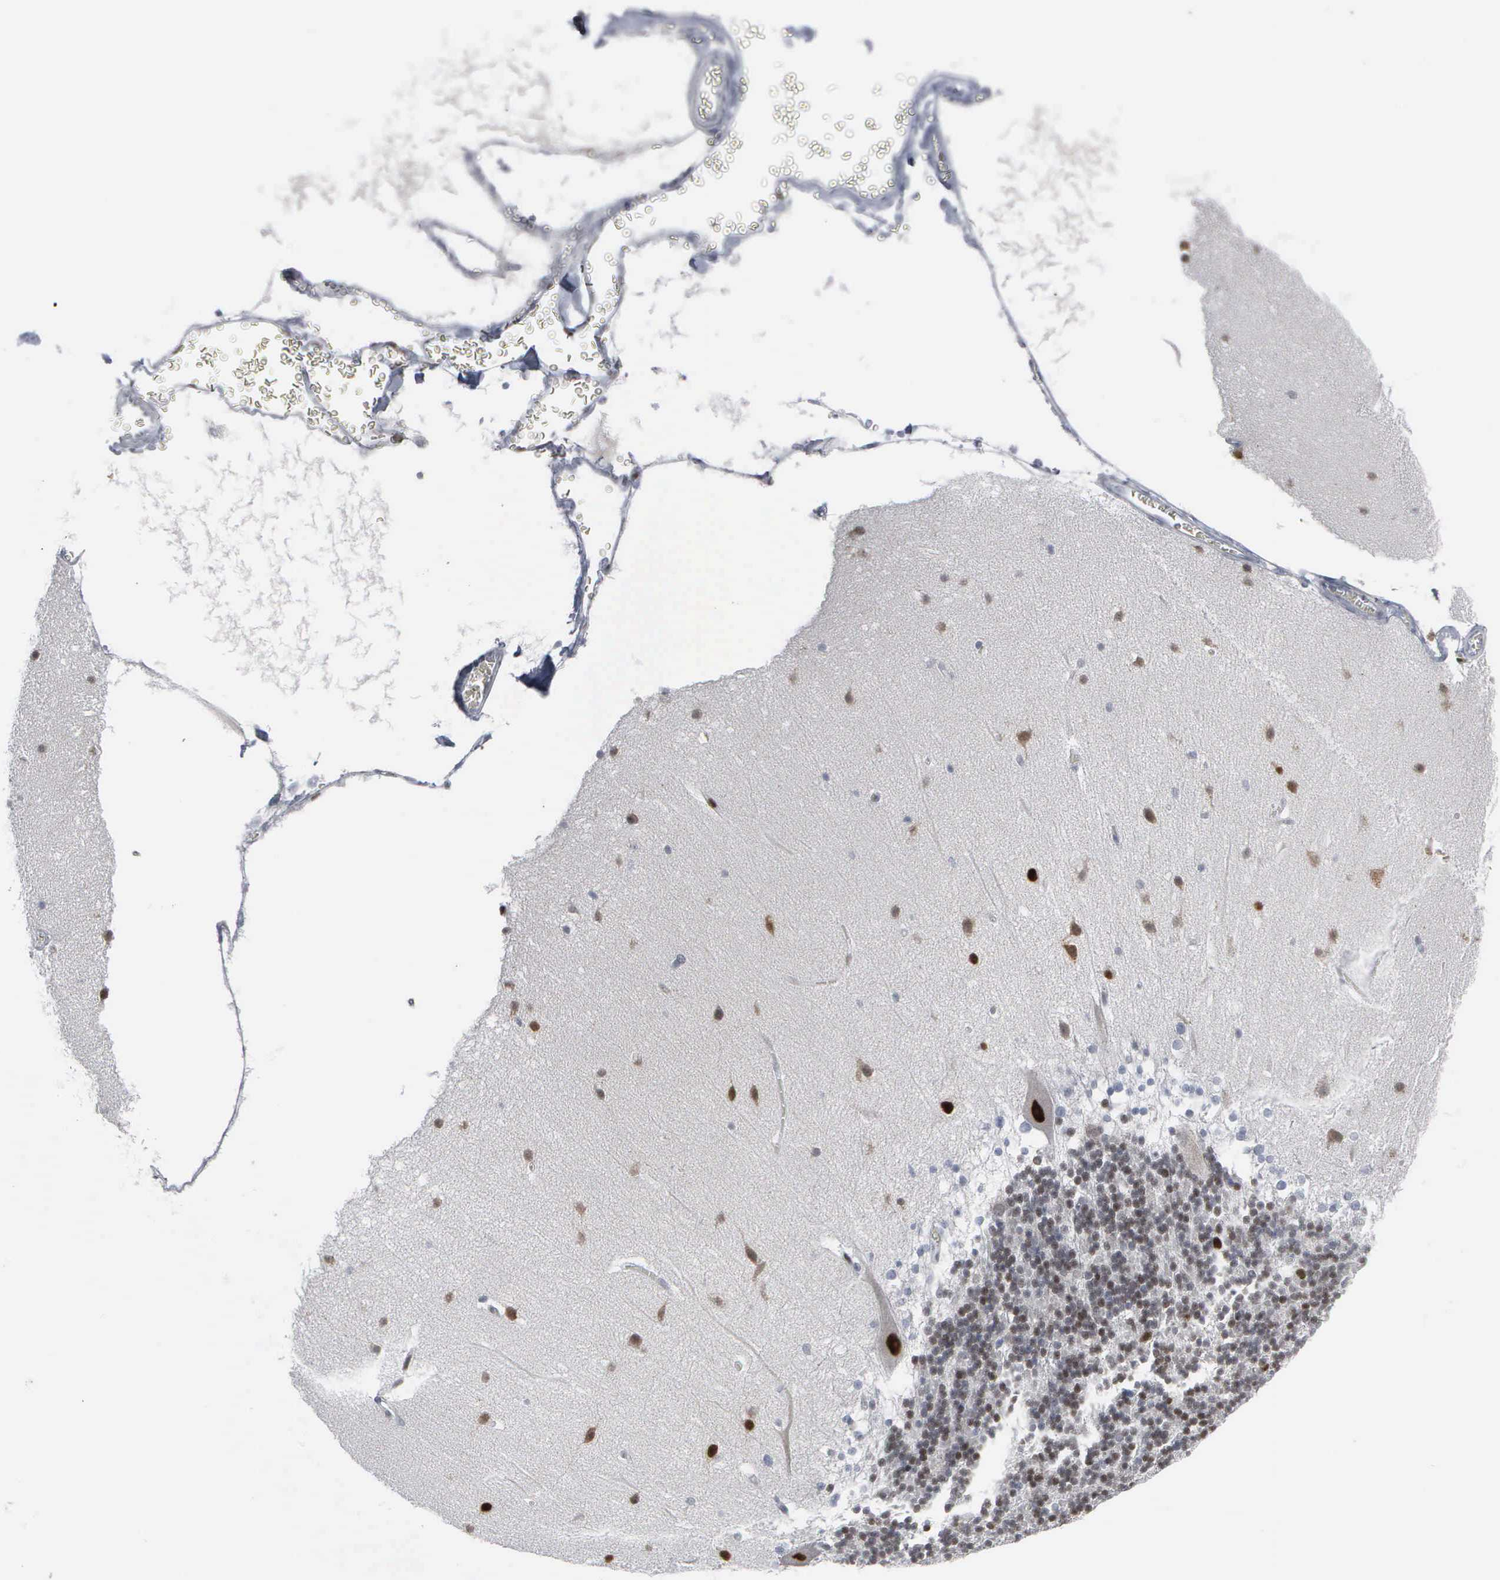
{"staining": {"intensity": "moderate", "quantity": "<25%", "location": "nuclear"}, "tissue": "cerebellum", "cell_type": "Cells in granular layer", "image_type": "normal", "snomed": [{"axis": "morphology", "description": "Normal tissue, NOS"}, {"axis": "topography", "description": "Cerebellum"}], "caption": "Moderate nuclear staining is identified in about <25% of cells in granular layer in unremarkable cerebellum. (DAB (3,3'-diaminobenzidine) IHC with brightfield microscopy, high magnification).", "gene": "CCND3", "patient": {"sex": "female", "age": 19}}